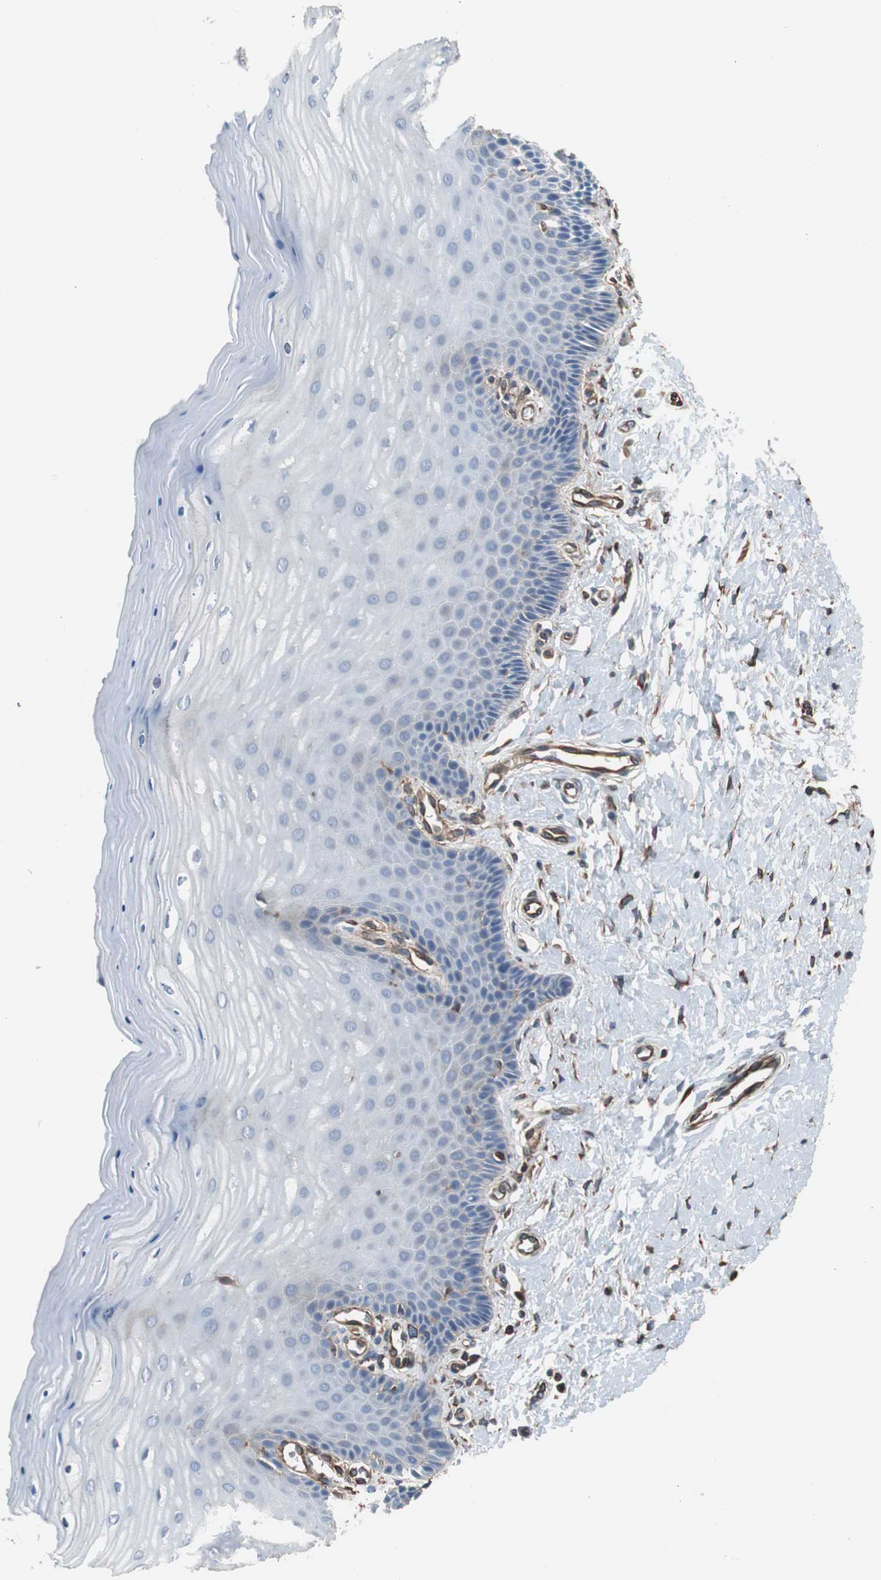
{"staining": {"intensity": "strong", "quantity": ">75%", "location": "cytoplasmic/membranous"}, "tissue": "cervix", "cell_type": "Glandular cells", "image_type": "normal", "snomed": [{"axis": "morphology", "description": "Normal tissue, NOS"}, {"axis": "topography", "description": "Cervix"}], "caption": "Cervix stained for a protein (brown) exhibits strong cytoplasmic/membranous positive staining in about >75% of glandular cells.", "gene": "KIF3B", "patient": {"sex": "female", "age": 55}}